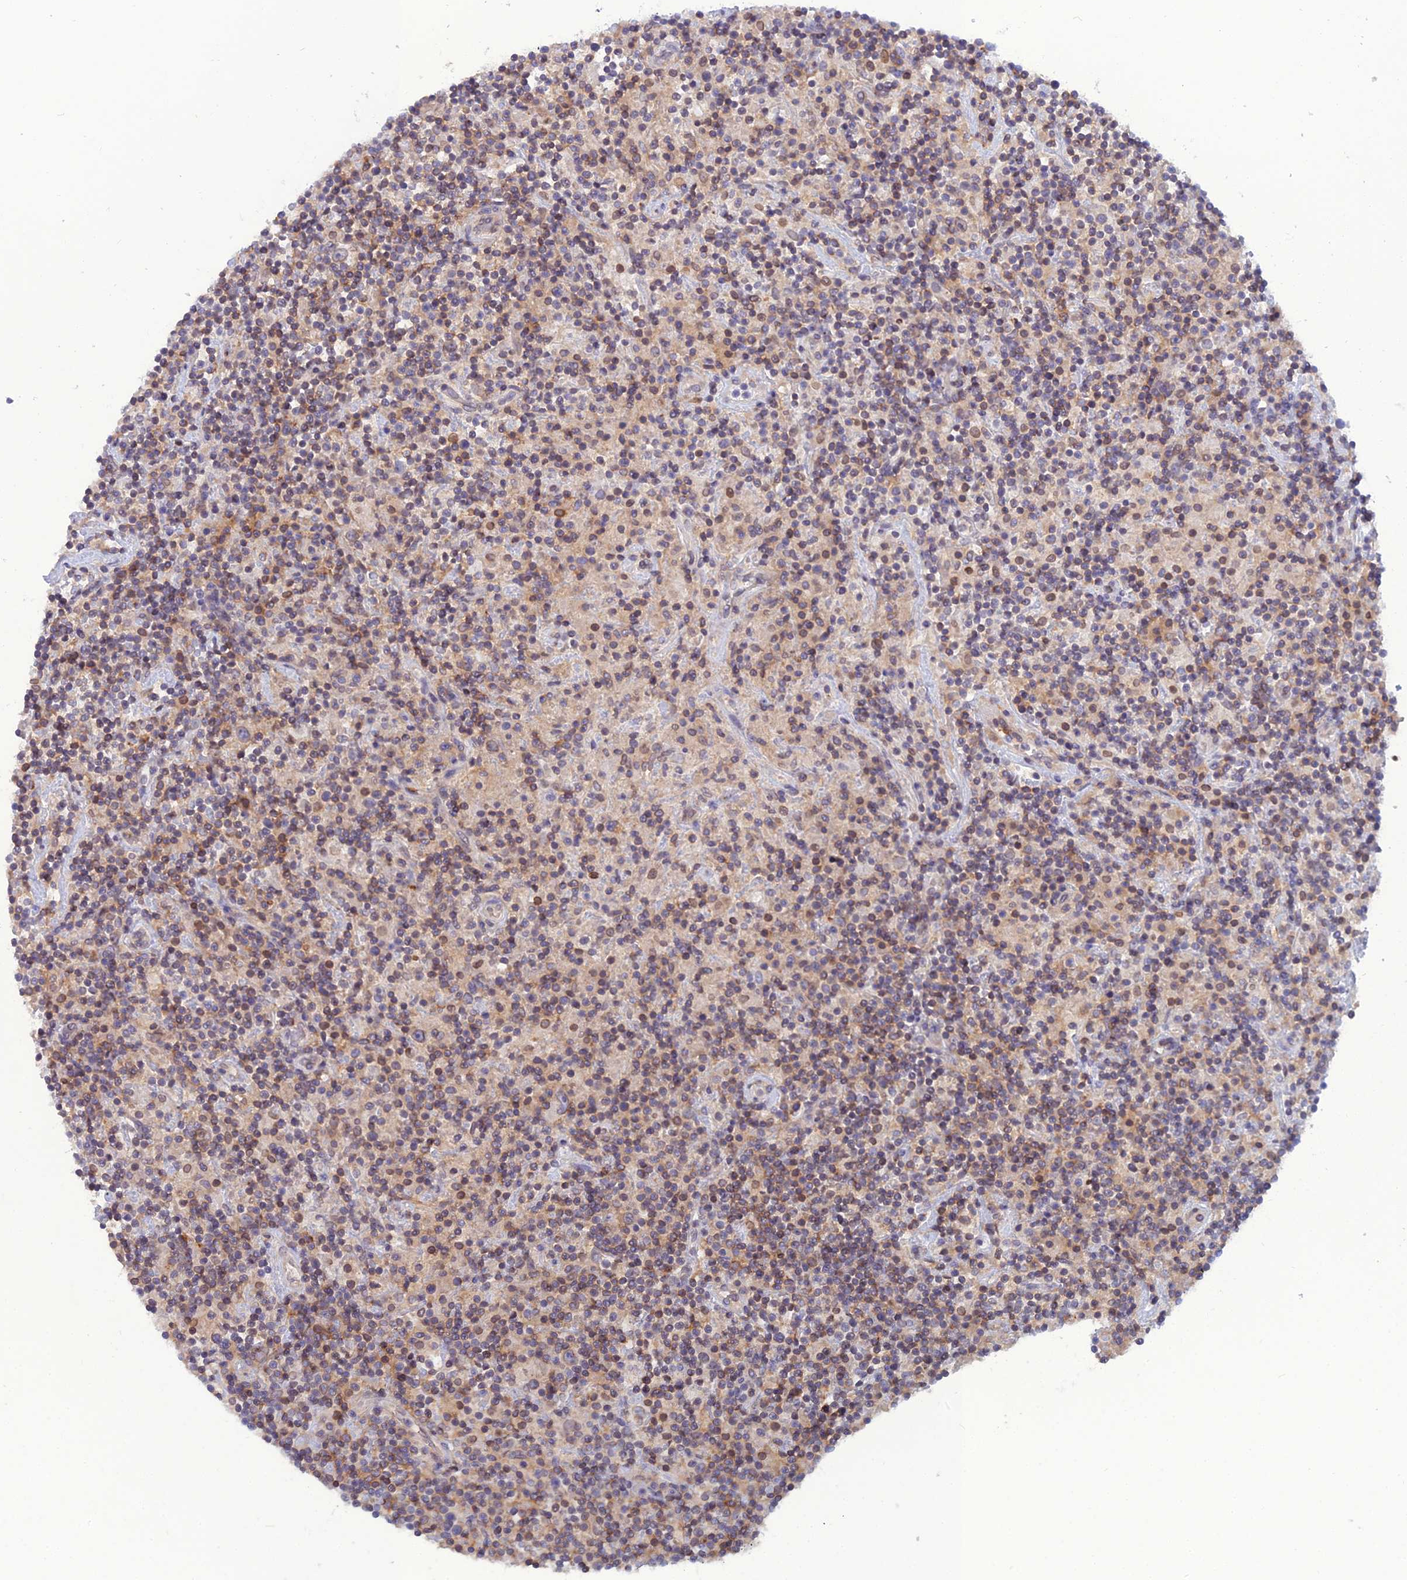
{"staining": {"intensity": "weak", "quantity": "25%-75%", "location": "cytoplasmic/membranous"}, "tissue": "lymphoma", "cell_type": "Tumor cells", "image_type": "cancer", "snomed": [{"axis": "morphology", "description": "Hodgkin's disease, NOS"}, {"axis": "topography", "description": "Lymph node"}], "caption": "Immunohistochemistry histopathology image of human Hodgkin's disease stained for a protein (brown), which displays low levels of weak cytoplasmic/membranous expression in approximately 25%-75% of tumor cells.", "gene": "WDR46", "patient": {"sex": "male", "age": 70}}